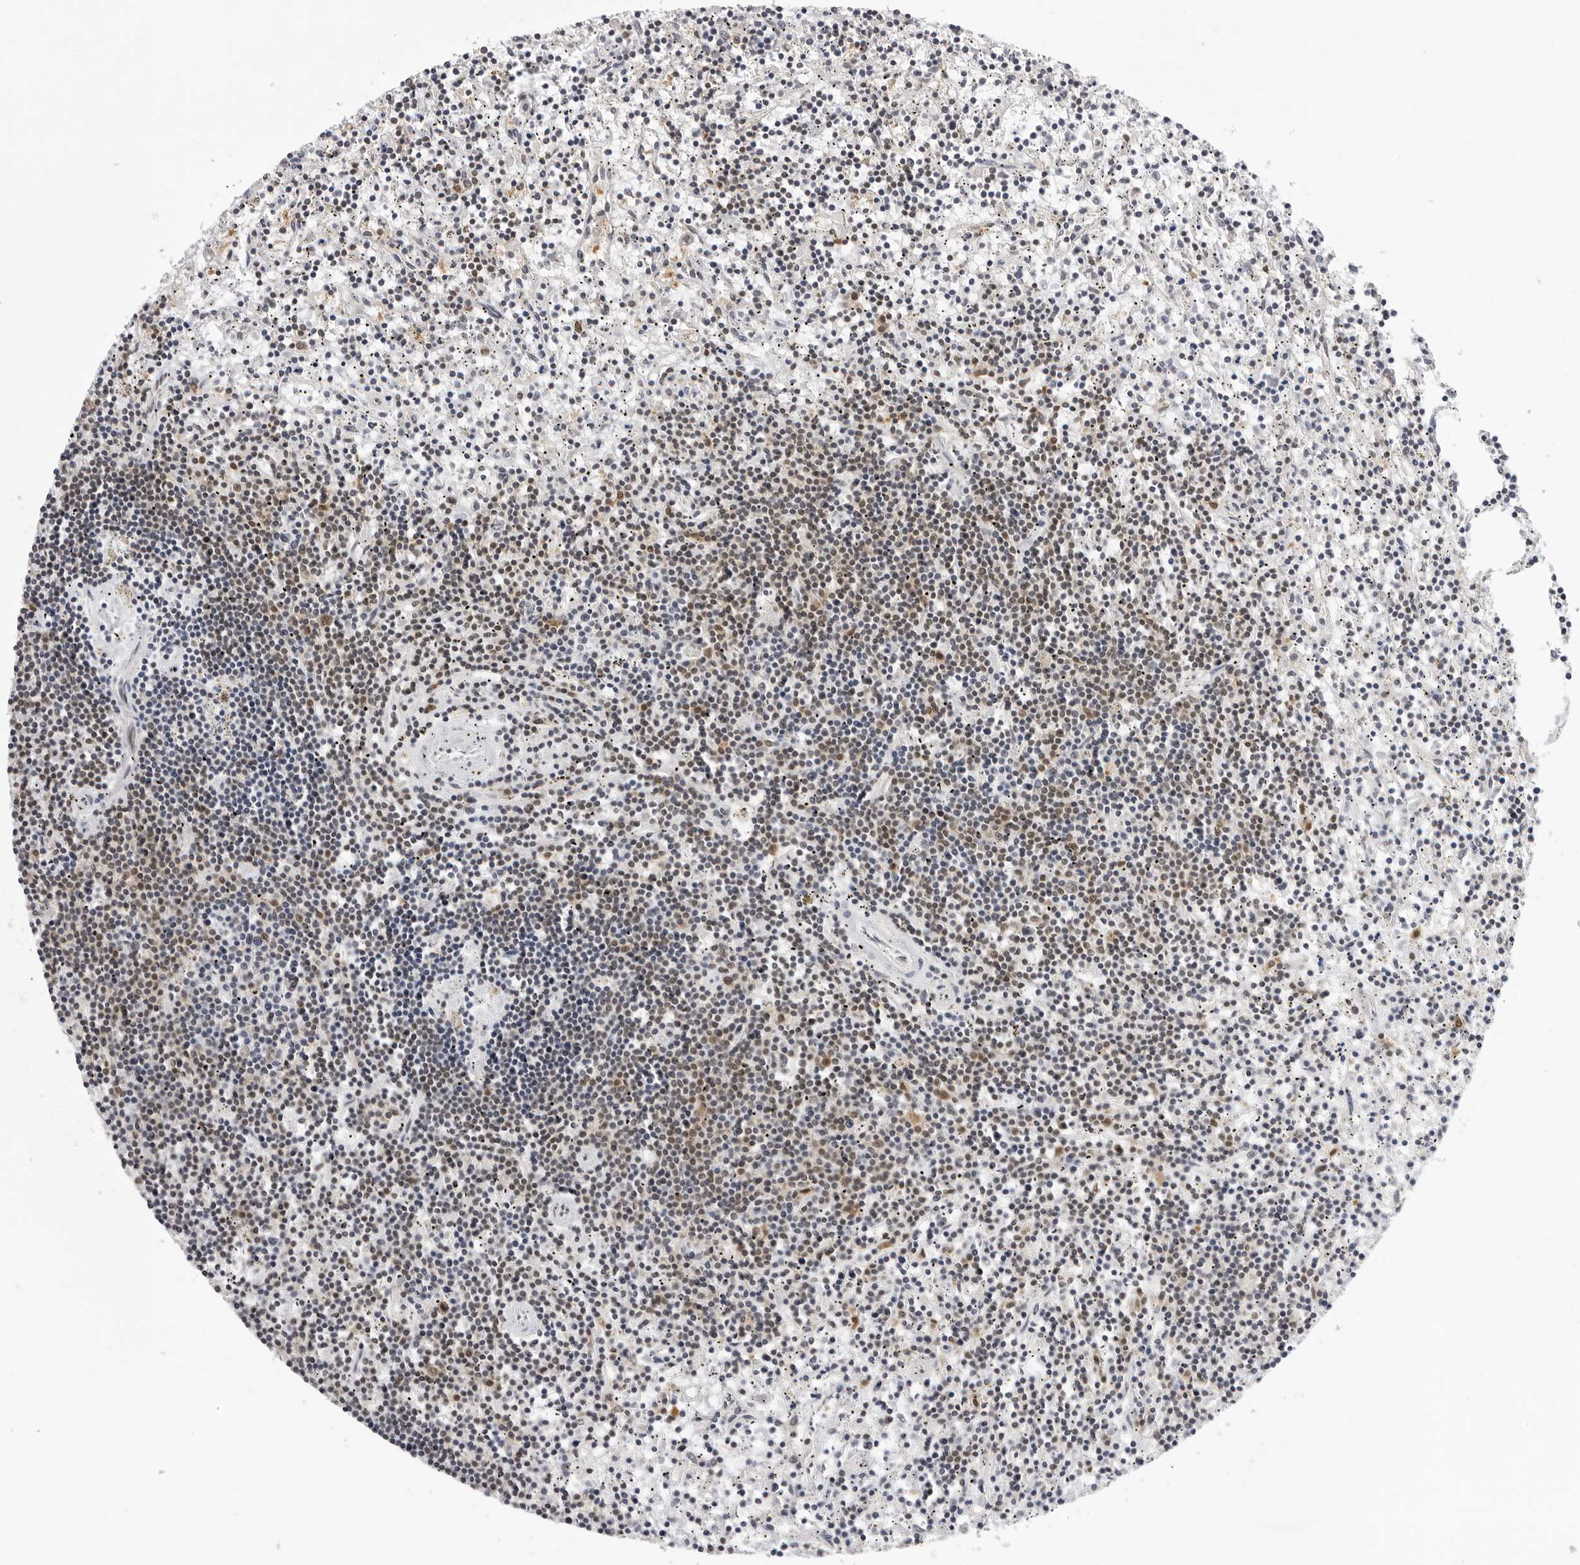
{"staining": {"intensity": "weak", "quantity": "25%-75%", "location": "nuclear"}, "tissue": "lymphoma", "cell_type": "Tumor cells", "image_type": "cancer", "snomed": [{"axis": "morphology", "description": "Malignant lymphoma, non-Hodgkin's type, Low grade"}, {"axis": "topography", "description": "Spleen"}], "caption": "Immunohistochemistry staining of malignant lymphoma, non-Hodgkin's type (low-grade), which shows low levels of weak nuclear expression in approximately 25%-75% of tumor cells indicating weak nuclear protein positivity. The staining was performed using DAB (3,3'-diaminobenzidine) (brown) for protein detection and nuclei were counterstained in hematoxylin (blue).", "gene": "WDR77", "patient": {"sex": "male", "age": 76}}